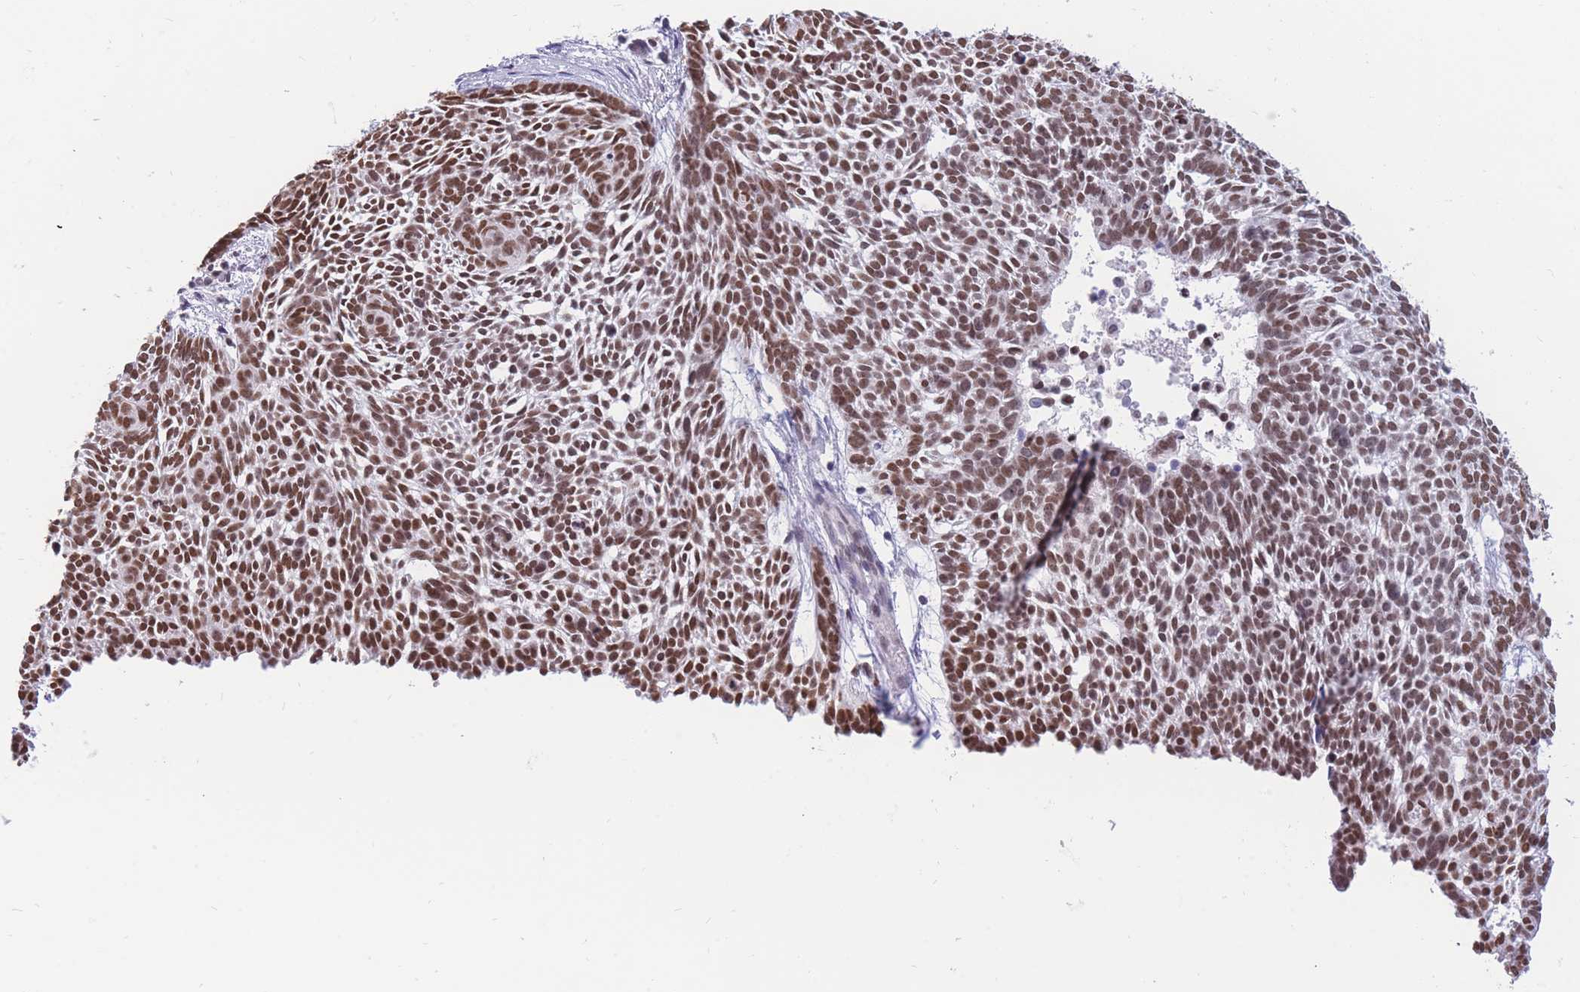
{"staining": {"intensity": "moderate", "quantity": ">75%", "location": "nuclear"}, "tissue": "skin cancer", "cell_type": "Tumor cells", "image_type": "cancer", "snomed": [{"axis": "morphology", "description": "Basal cell carcinoma"}, {"axis": "topography", "description": "Skin"}], "caption": "An immunohistochemistry (IHC) photomicrograph of tumor tissue is shown. Protein staining in brown highlights moderate nuclear positivity in skin basal cell carcinoma within tumor cells.", "gene": "HMGN1", "patient": {"sex": "male", "age": 61}}